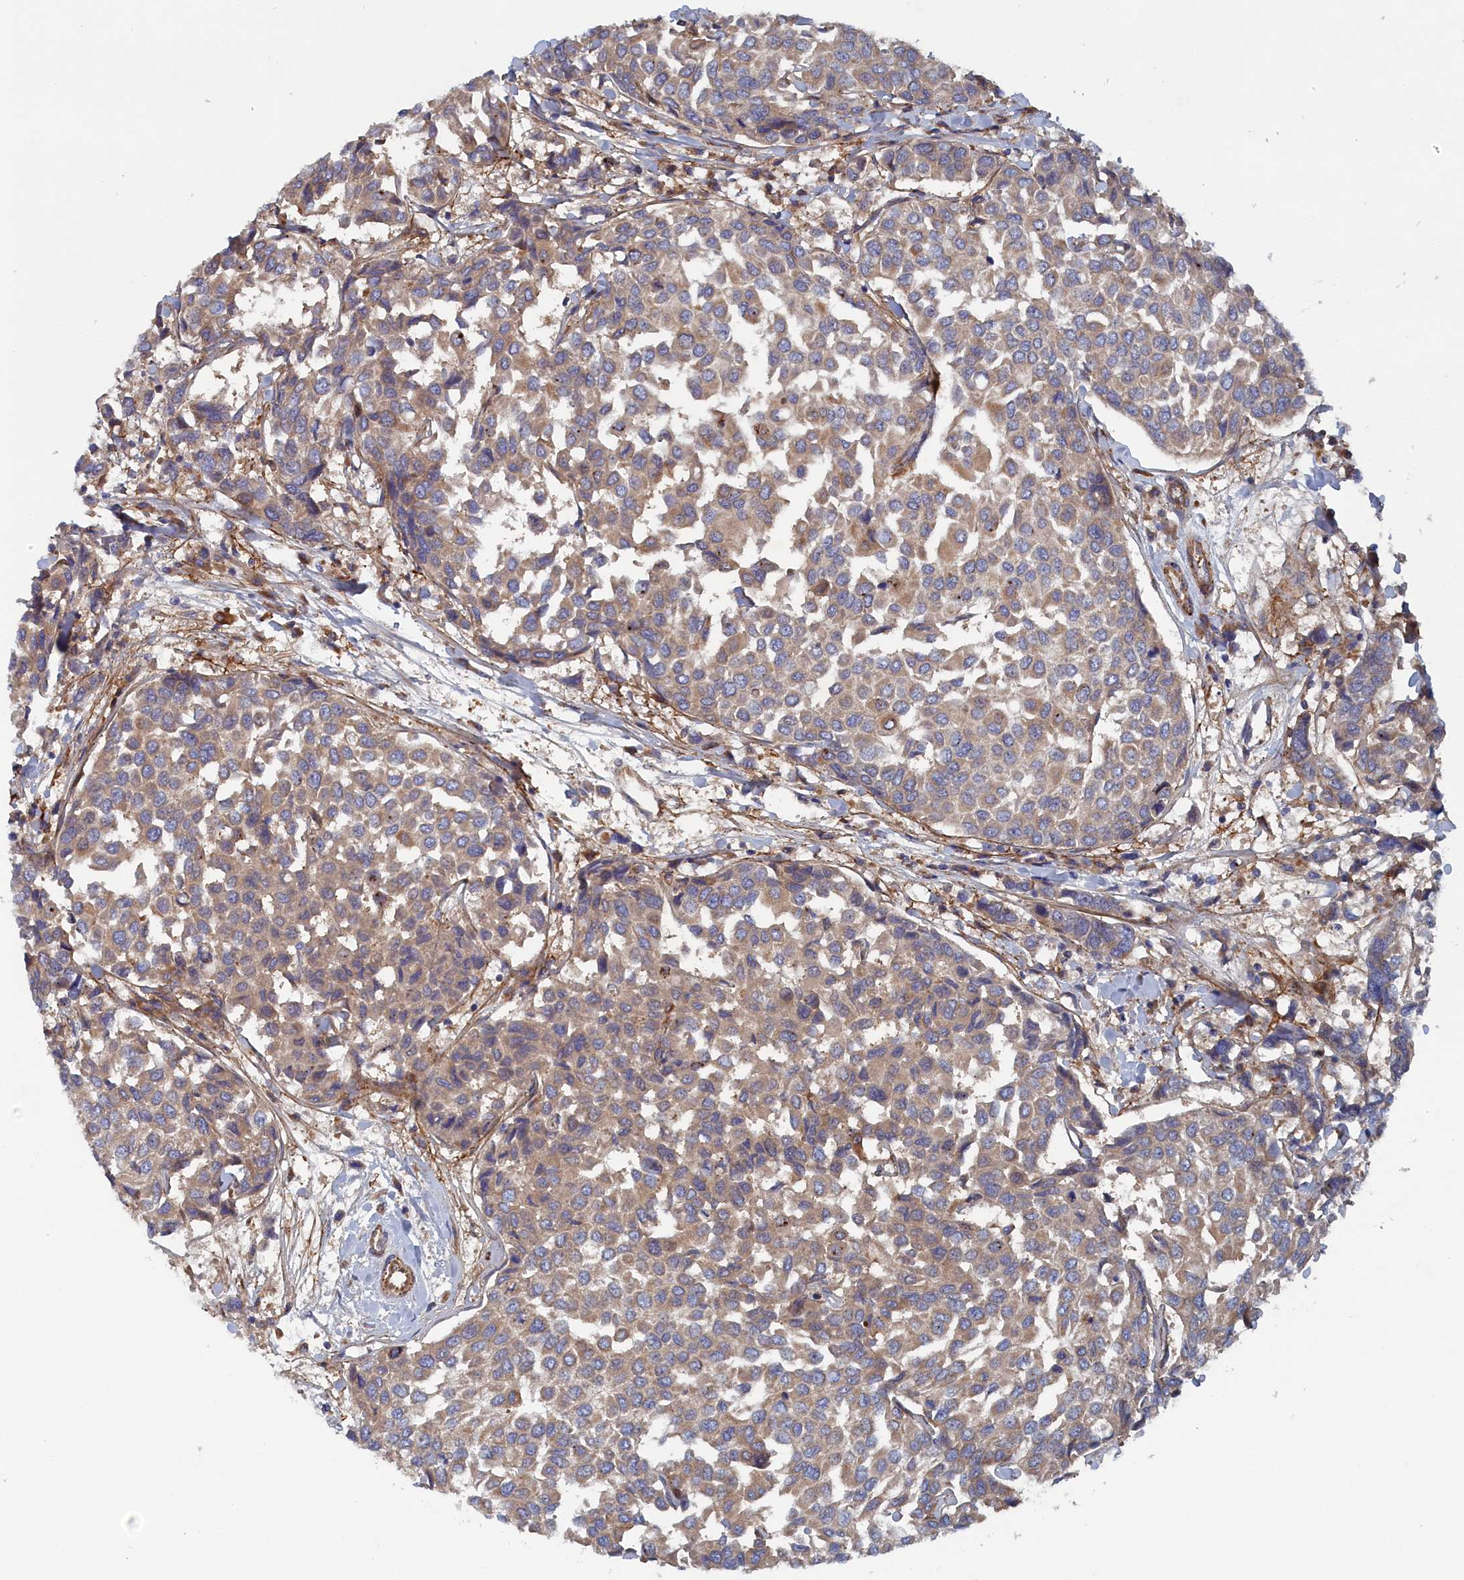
{"staining": {"intensity": "weak", "quantity": ">75%", "location": "cytoplasmic/membranous"}, "tissue": "breast cancer", "cell_type": "Tumor cells", "image_type": "cancer", "snomed": [{"axis": "morphology", "description": "Duct carcinoma"}, {"axis": "topography", "description": "Breast"}], "caption": "Immunohistochemical staining of human intraductal carcinoma (breast) reveals low levels of weak cytoplasmic/membranous expression in about >75% of tumor cells. The staining was performed using DAB, with brown indicating positive protein expression. Nuclei are stained blue with hematoxylin.", "gene": "TMEM196", "patient": {"sex": "female", "age": 55}}